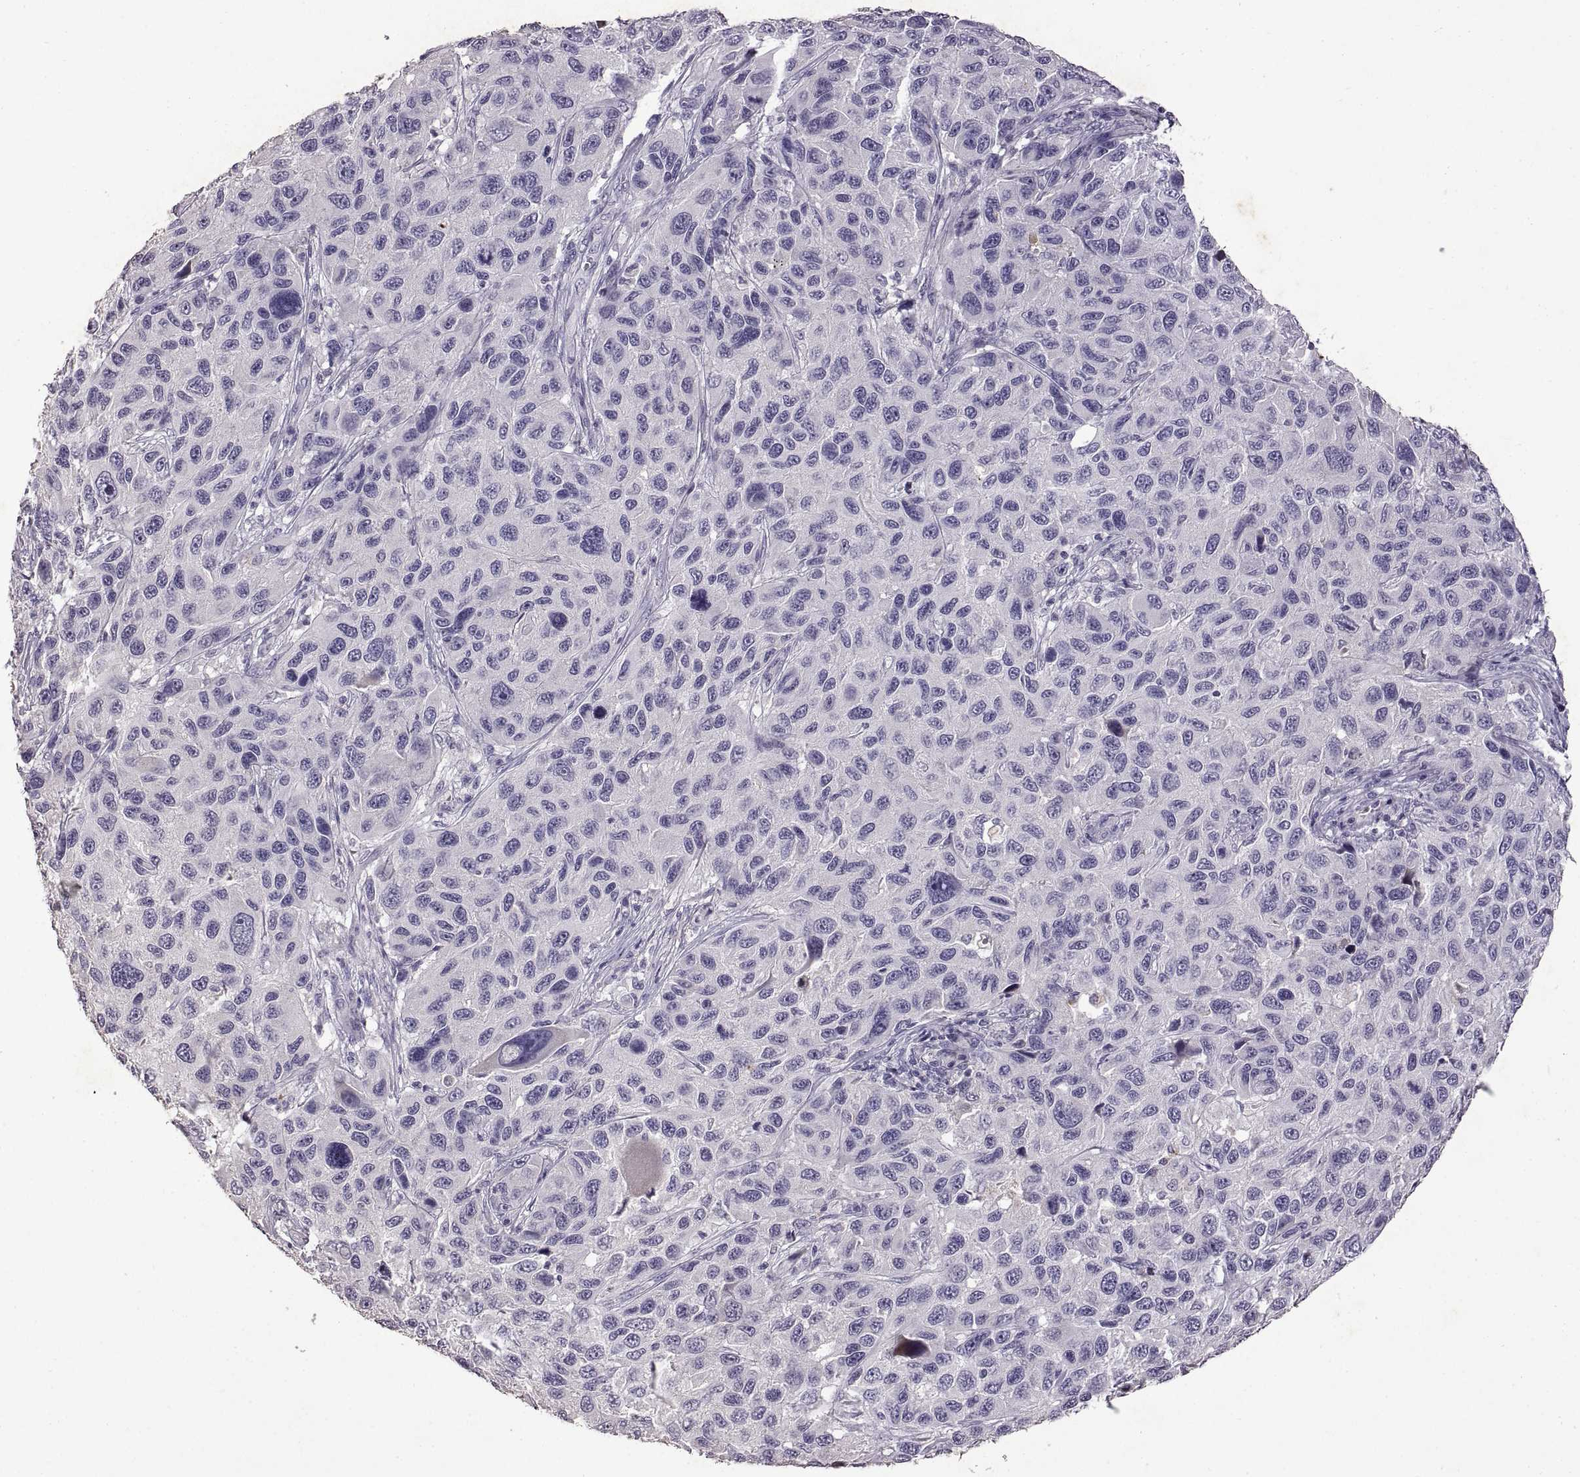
{"staining": {"intensity": "negative", "quantity": "none", "location": "none"}, "tissue": "melanoma", "cell_type": "Tumor cells", "image_type": "cancer", "snomed": [{"axis": "morphology", "description": "Malignant melanoma, NOS"}, {"axis": "topography", "description": "Skin"}], "caption": "Protein analysis of melanoma exhibits no significant expression in tumor cells.", "gene": "DEFB136", "patient": {"sex": "male", "age": 53}}